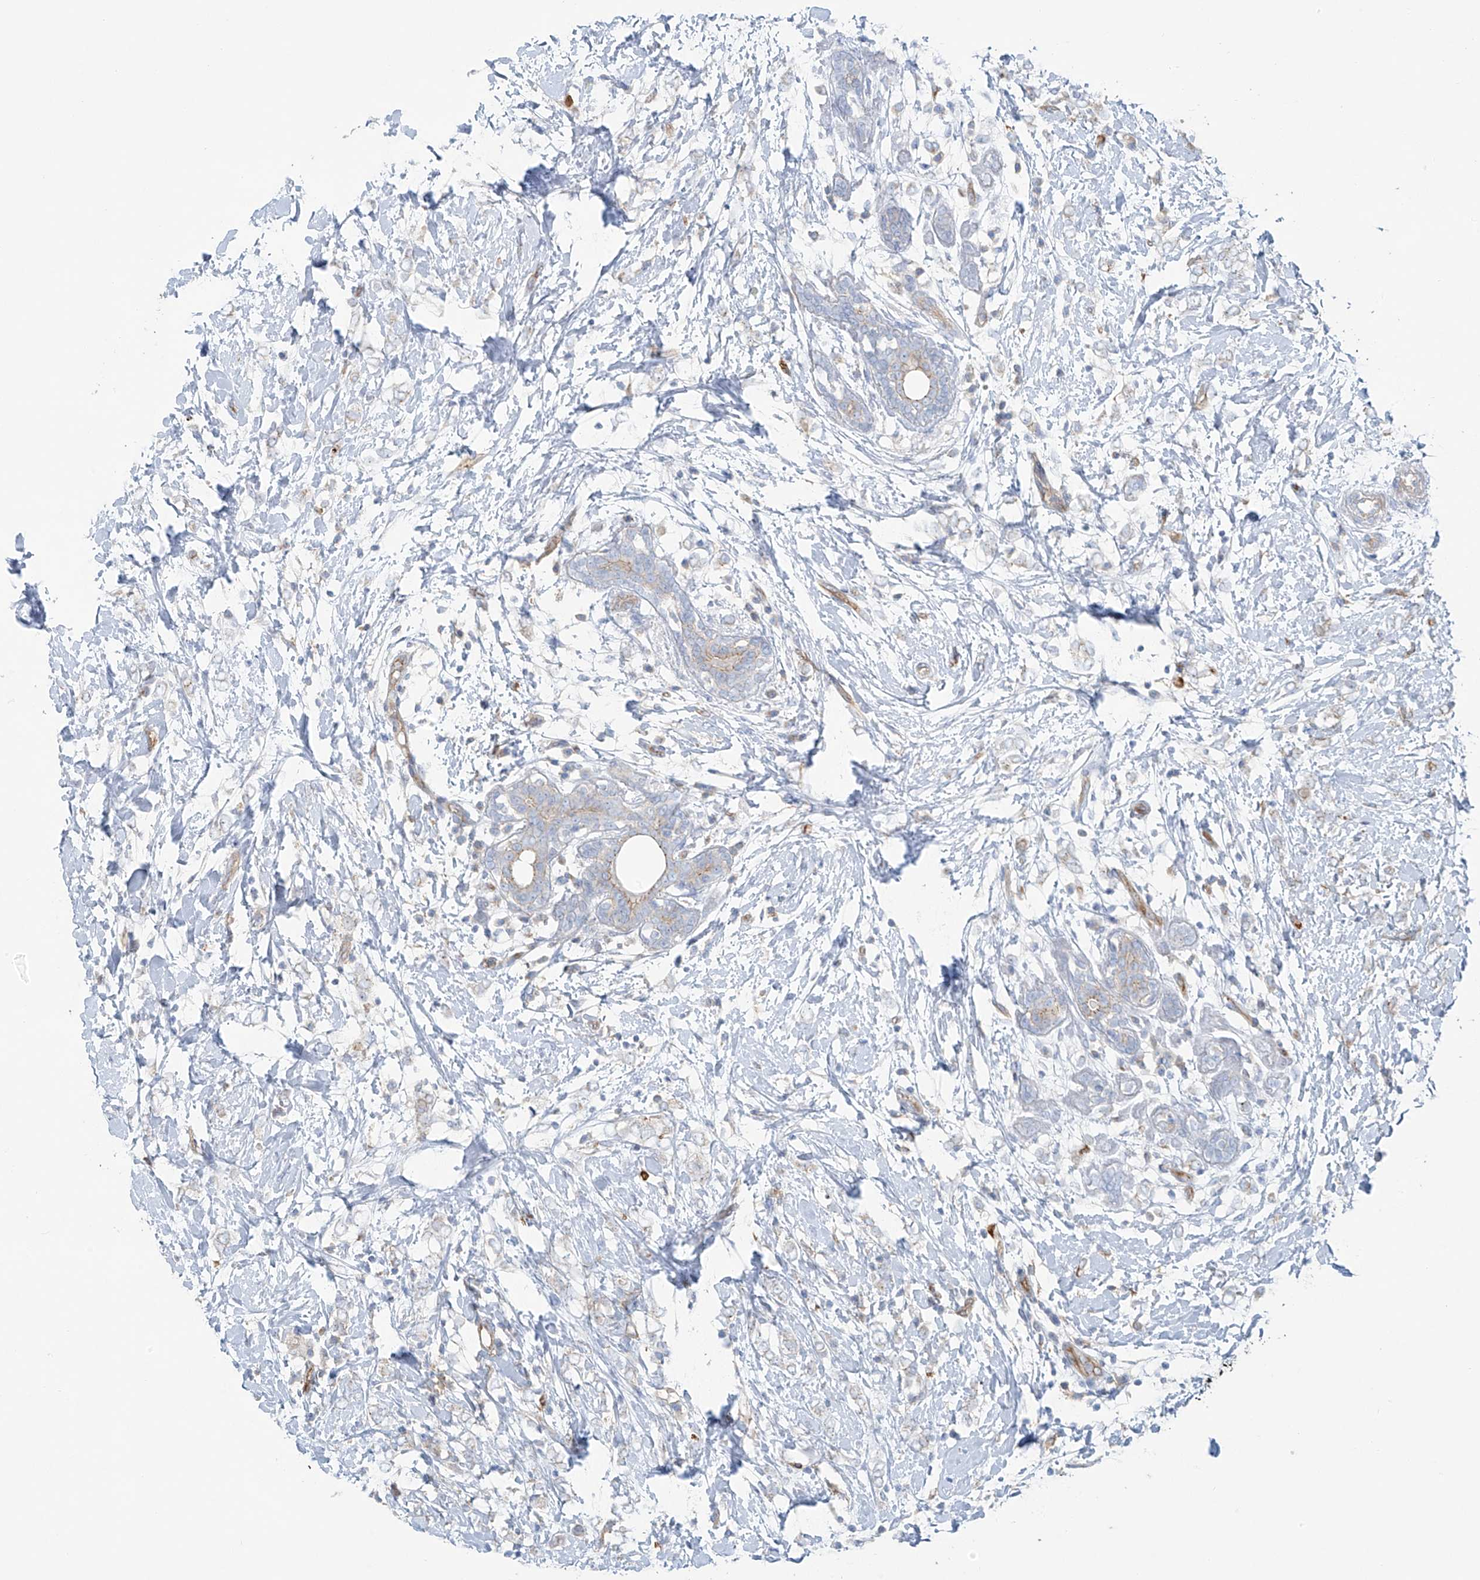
{"staining": {"intensity": "negative", "quantity": "none", "location": "none"}, "tissue": "breast cancer", "cell_type": "Tumor cells", "image_type": "cancer", "snomed": [{"axis": "morphology", "description": "Normal tissue, NOS"}, {"axis": "morphology", "description": "Lobular carcinoma"}, {"axis": "topography", "description": "Breast"}], "caption": "An image of human breast lobular carcinoma is negative for staining in tumor cells.", "gene": "VAMP5", "patient": {"sex": "female", "age": 47}}